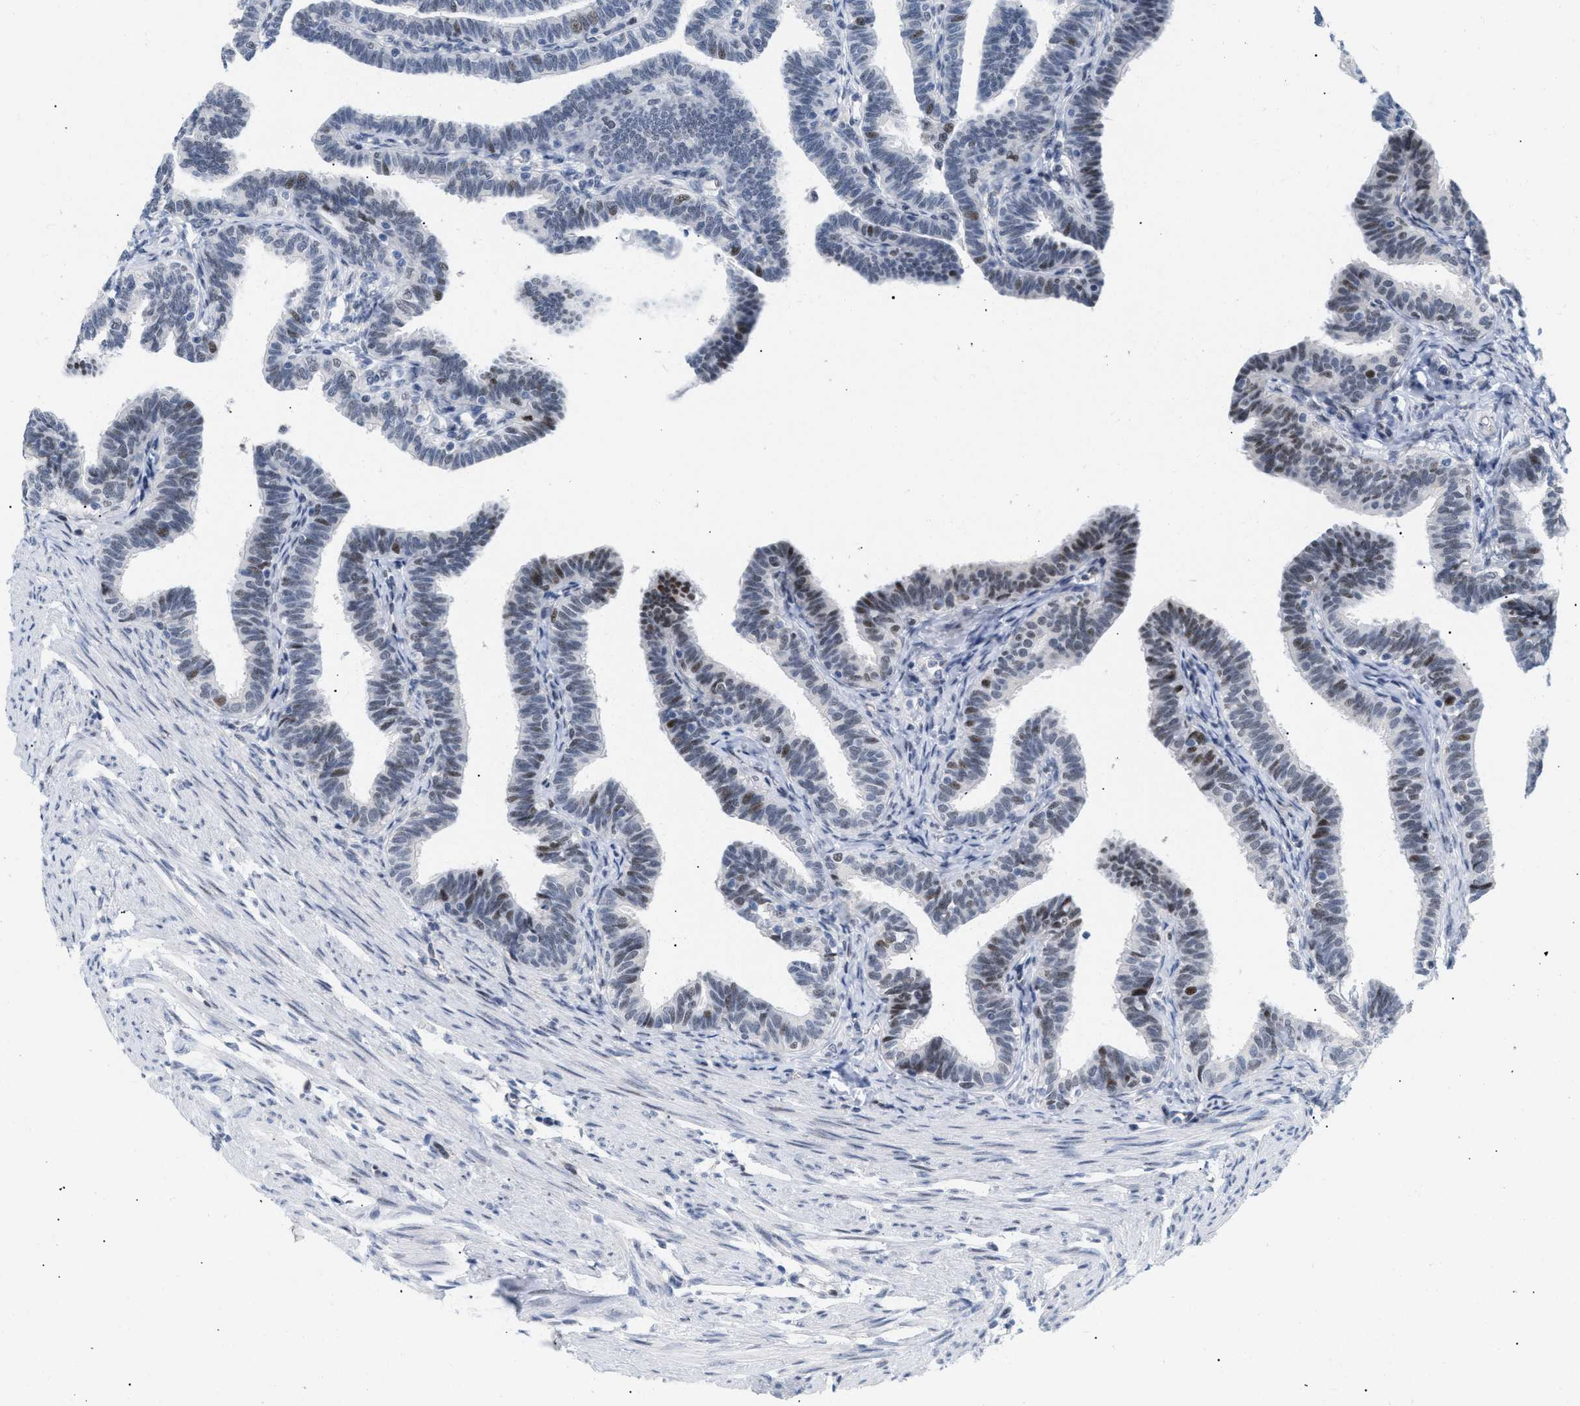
{"staining": {"intensity": "moderate", "quantity": "25%-75%", "location": "nuclear"}, "tissue": "fallopian tube", "cell_type": "Glandular cells", "image_type": "normal", "snomed": [{"axis": "morphology", "description": "Normal tissue, NOS"}, {"axis": "topography", "description": "Fallopian tube"}, {"axis": "topography", "description": "Ovary"}], "caption": "Glandular cells display medium levels of moderate nuclear expression in approximately 25%-75% of cells in normal fallopian tube.", "gene": "PPARD", "patient": {"sex": "female", "age": 23}}